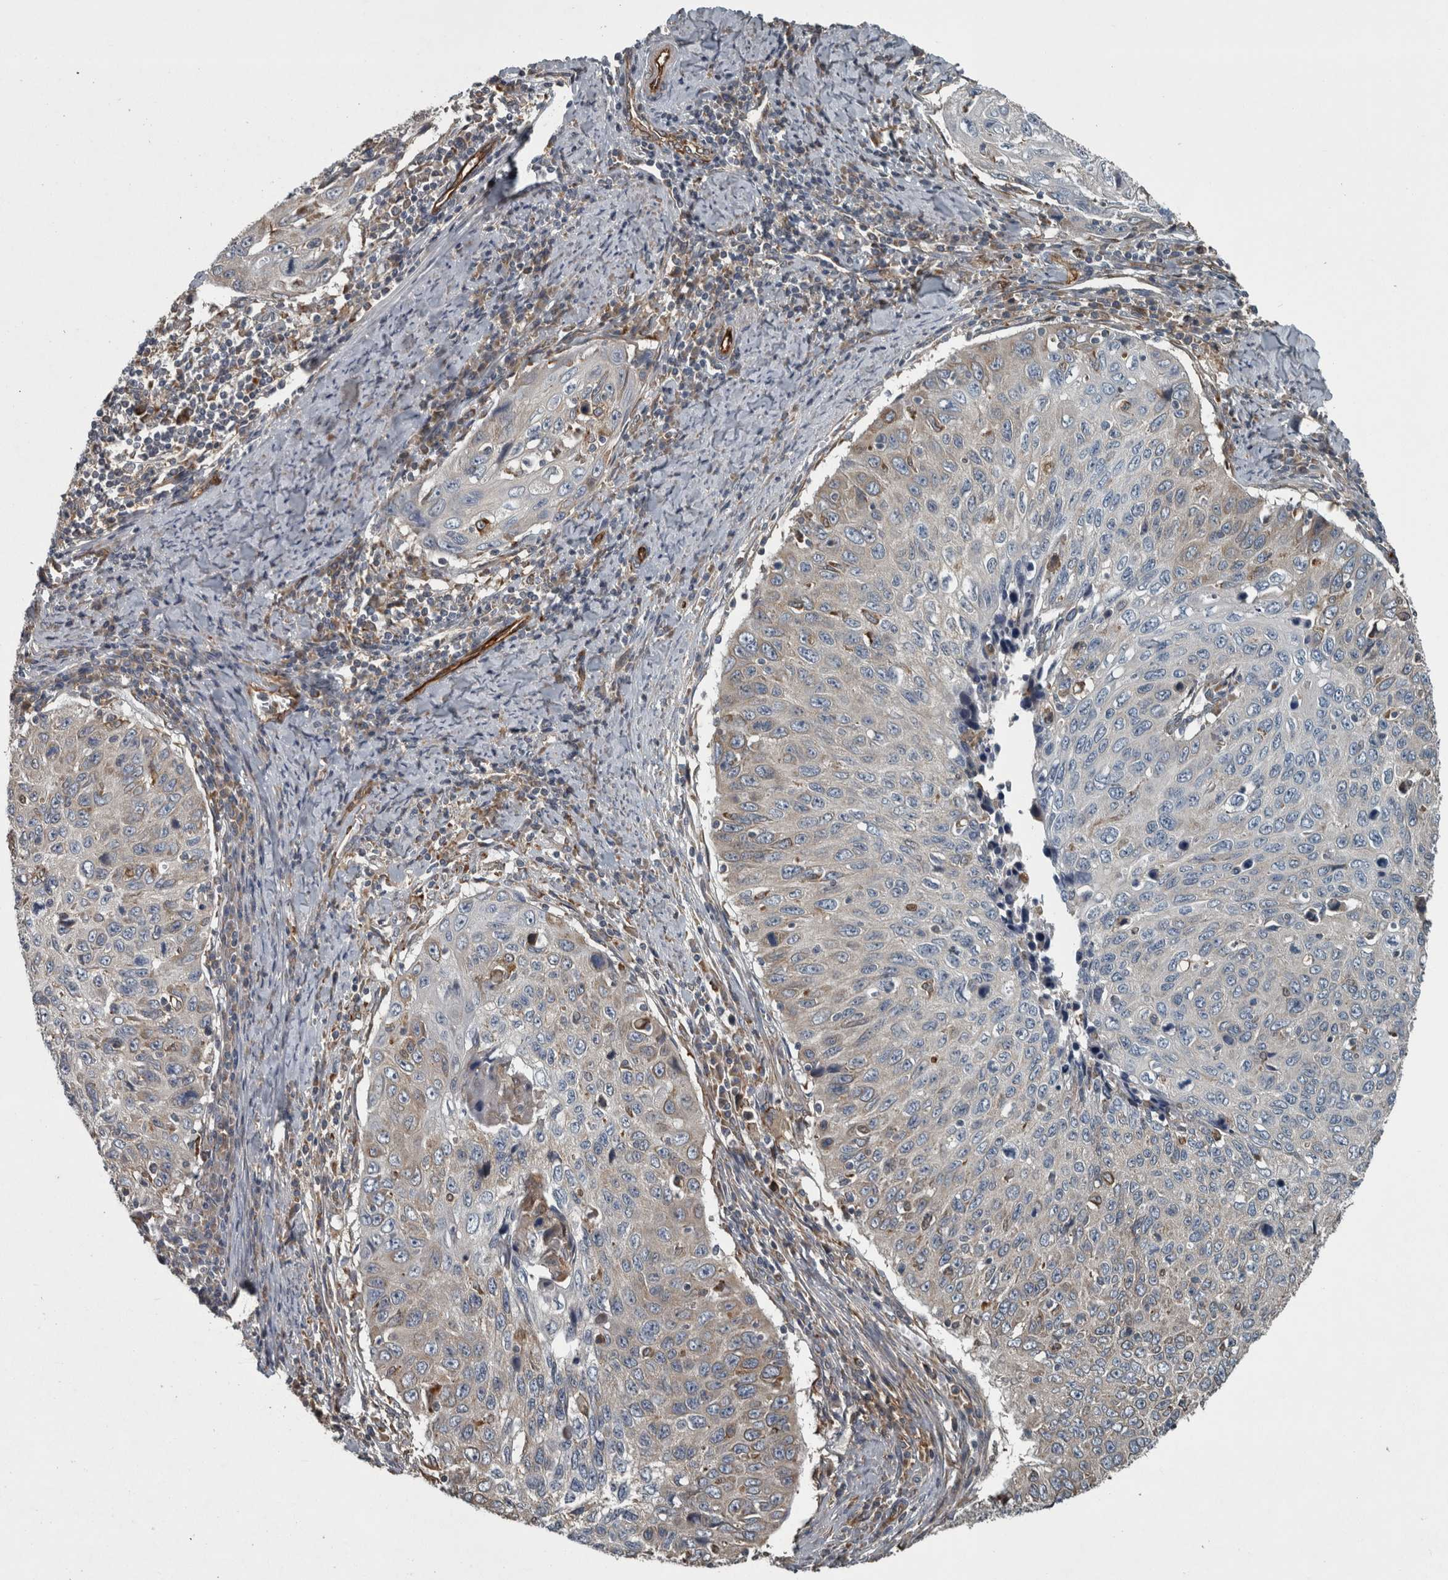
{"staining": {"intensity": "negative", "quantity": "none", "location": "none"}, "tissue": "cervical cancer", "cell_type": "Tumor cells", "image_type": "cancer", "snomed": [{"axis": "morphology", "description": "Squamous cell carcinoma, NOS"}, {"axis": "topography", "description": "Cervix"}], "caption": "IHC of human squamous cell carcinoma (cervical) demonstrates no expression in tumor cells.", "gene": "EXOC8", "patient": {"sex": "female", "age": 53}}